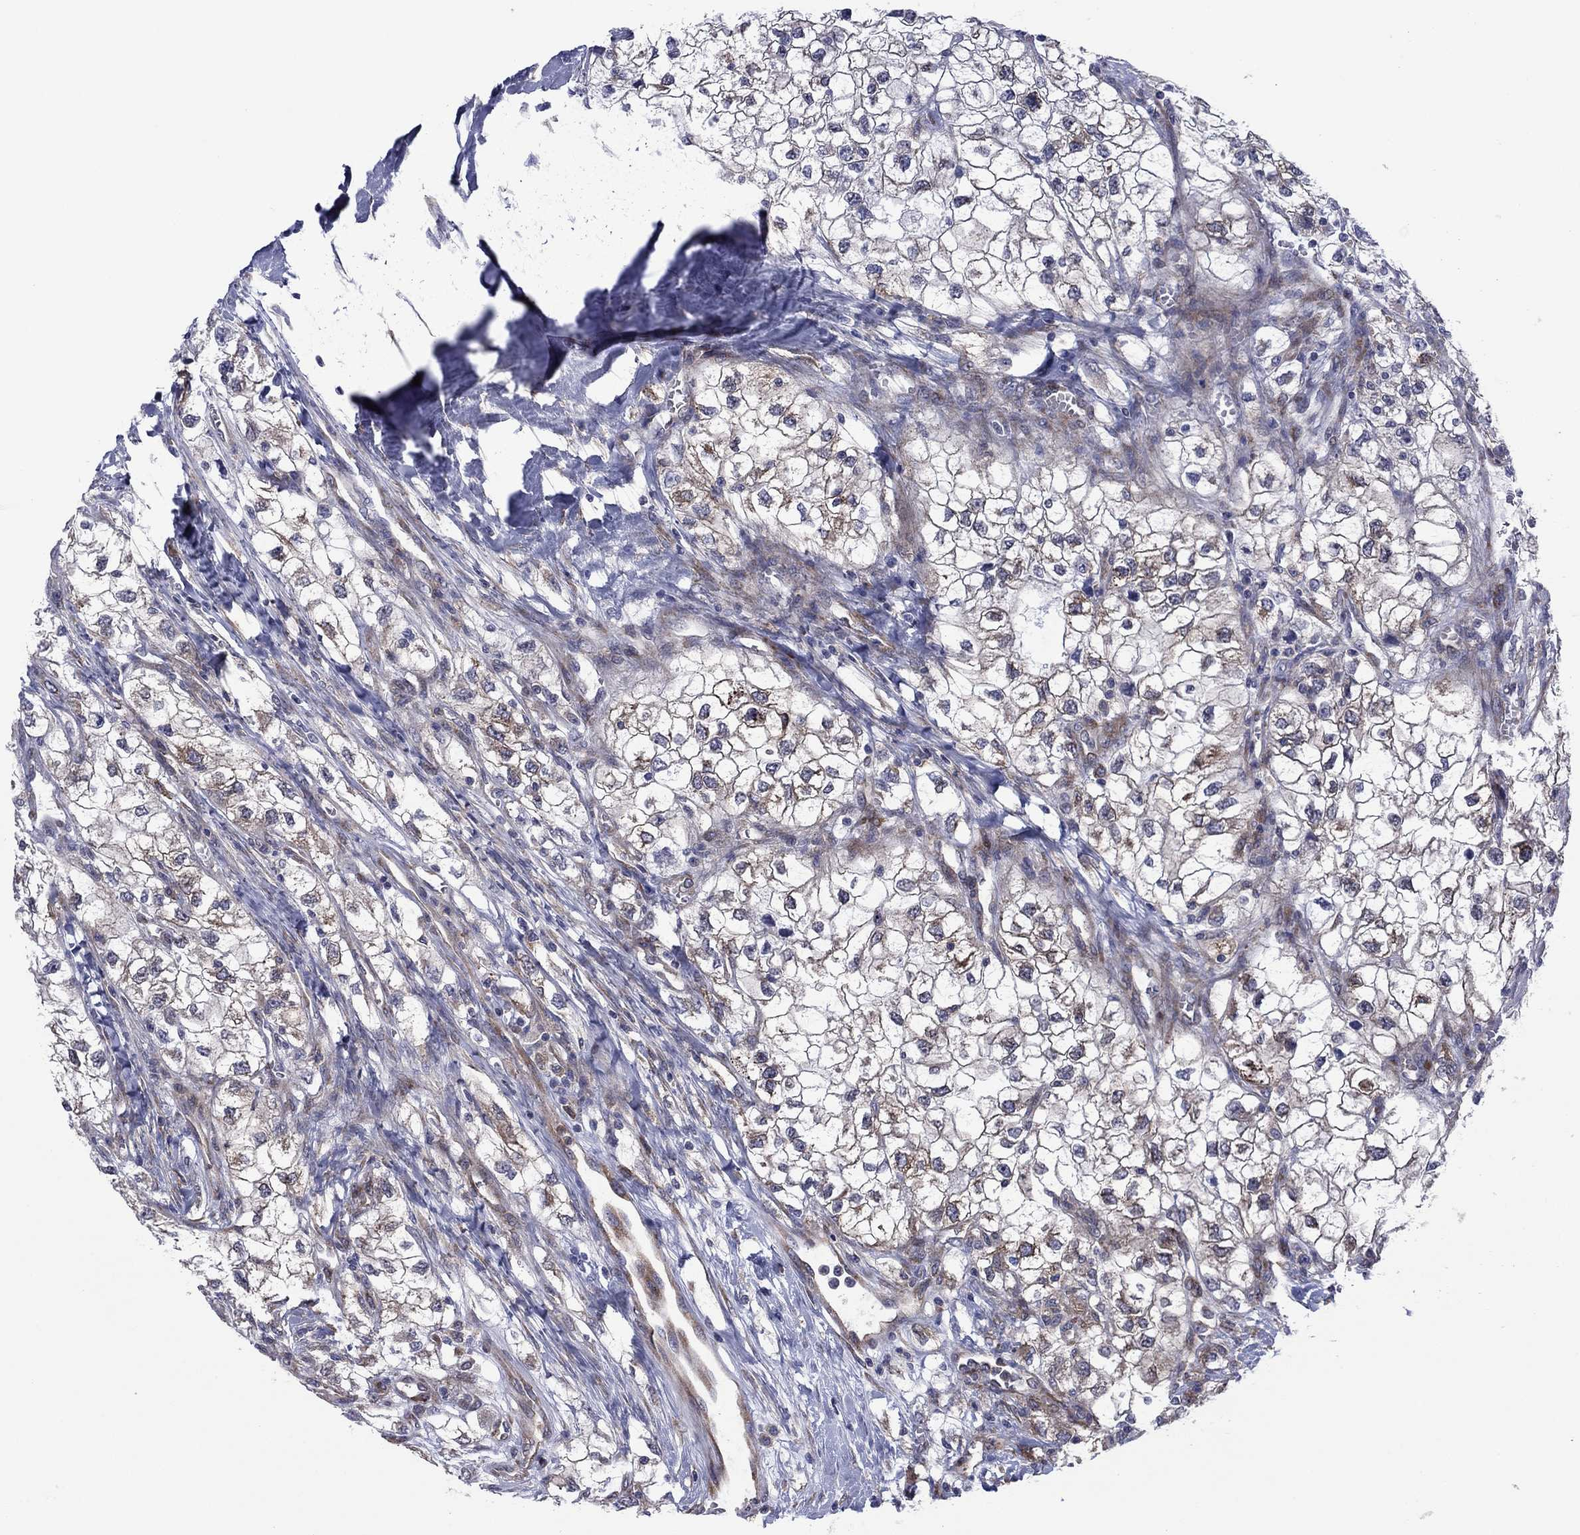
{"staining": {"intensity": "weak", "quantity": "25%-75%", "location": "cytoplasmic/membranous"}, "tissue": "renal cancer", "cell_type": "Tumor cells", "image_type": "cancer", "snomed": [{"axis": "morphology", "description": "Adenocarcinoma, NOS"}, {"axis": "topography", "description": "Kidney"}], "caption": "Renal cancer (adenocarcinoma) tissue exhibits weak cytoplasmic/membranous expression in about 25%-75% of tumor cells", "gene": "GPR155", "patient": {"sex": "male", "age": 59}}